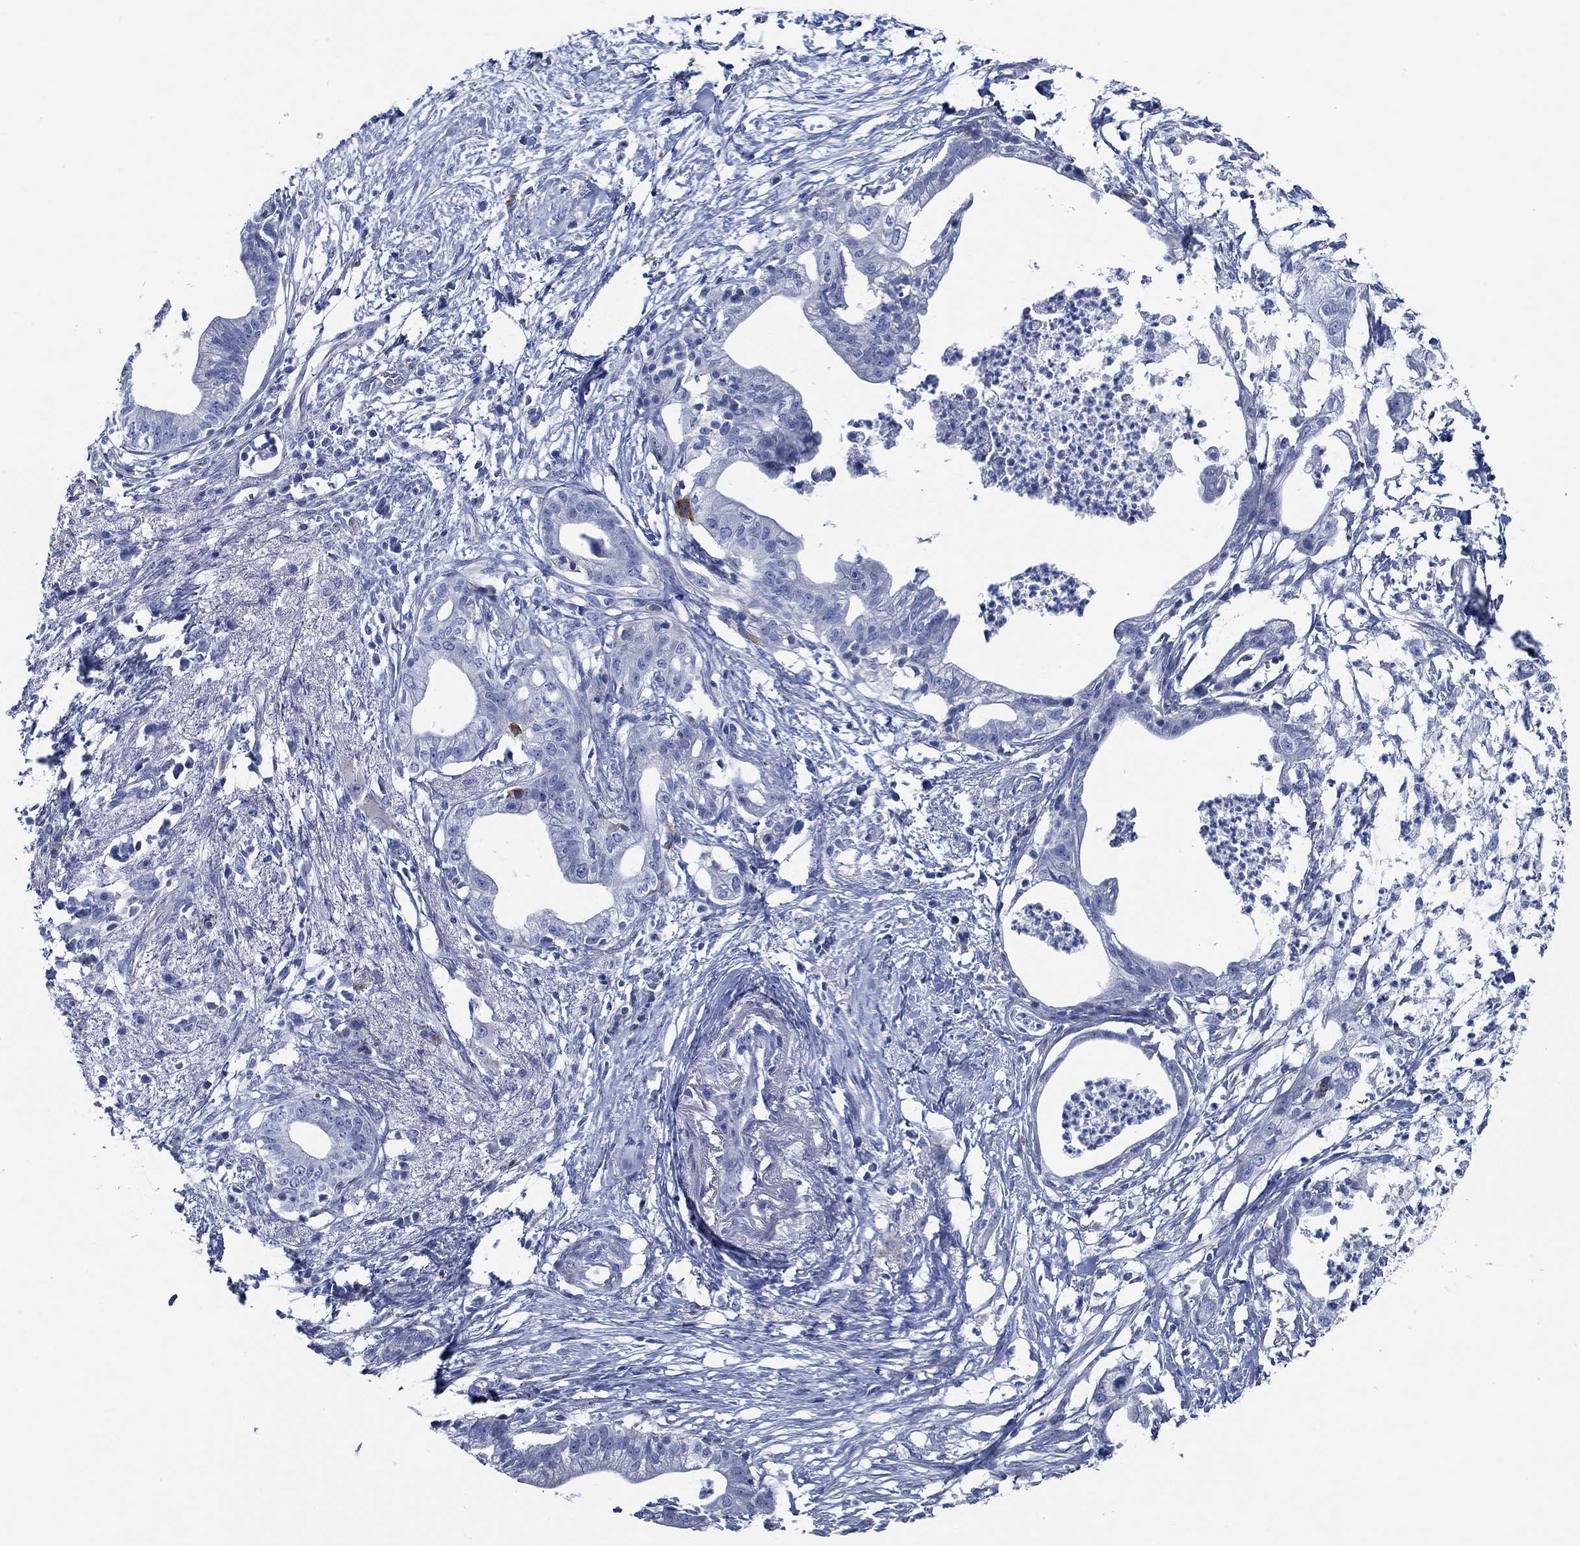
{"staining": {"intensity": "negative", "quantity": "none", "location": "none"}, "tissue": "pancreatic cancer", "cell_type": "Tumor cells", "image_type": "cancer", "snomed": [{"axis": "morphology", "description": "Normal tissue, NOS"}, {"axis": "morphology", "description": "Adenocarcinoma, NOS"}, {"axis": "topography", "description": "Pancreas"}], "caption": "Tumor cells show no significant protein expression in pancreatic cancer.", "gene": "HECW2", "patient": {"sex": "female", "age": 58}}